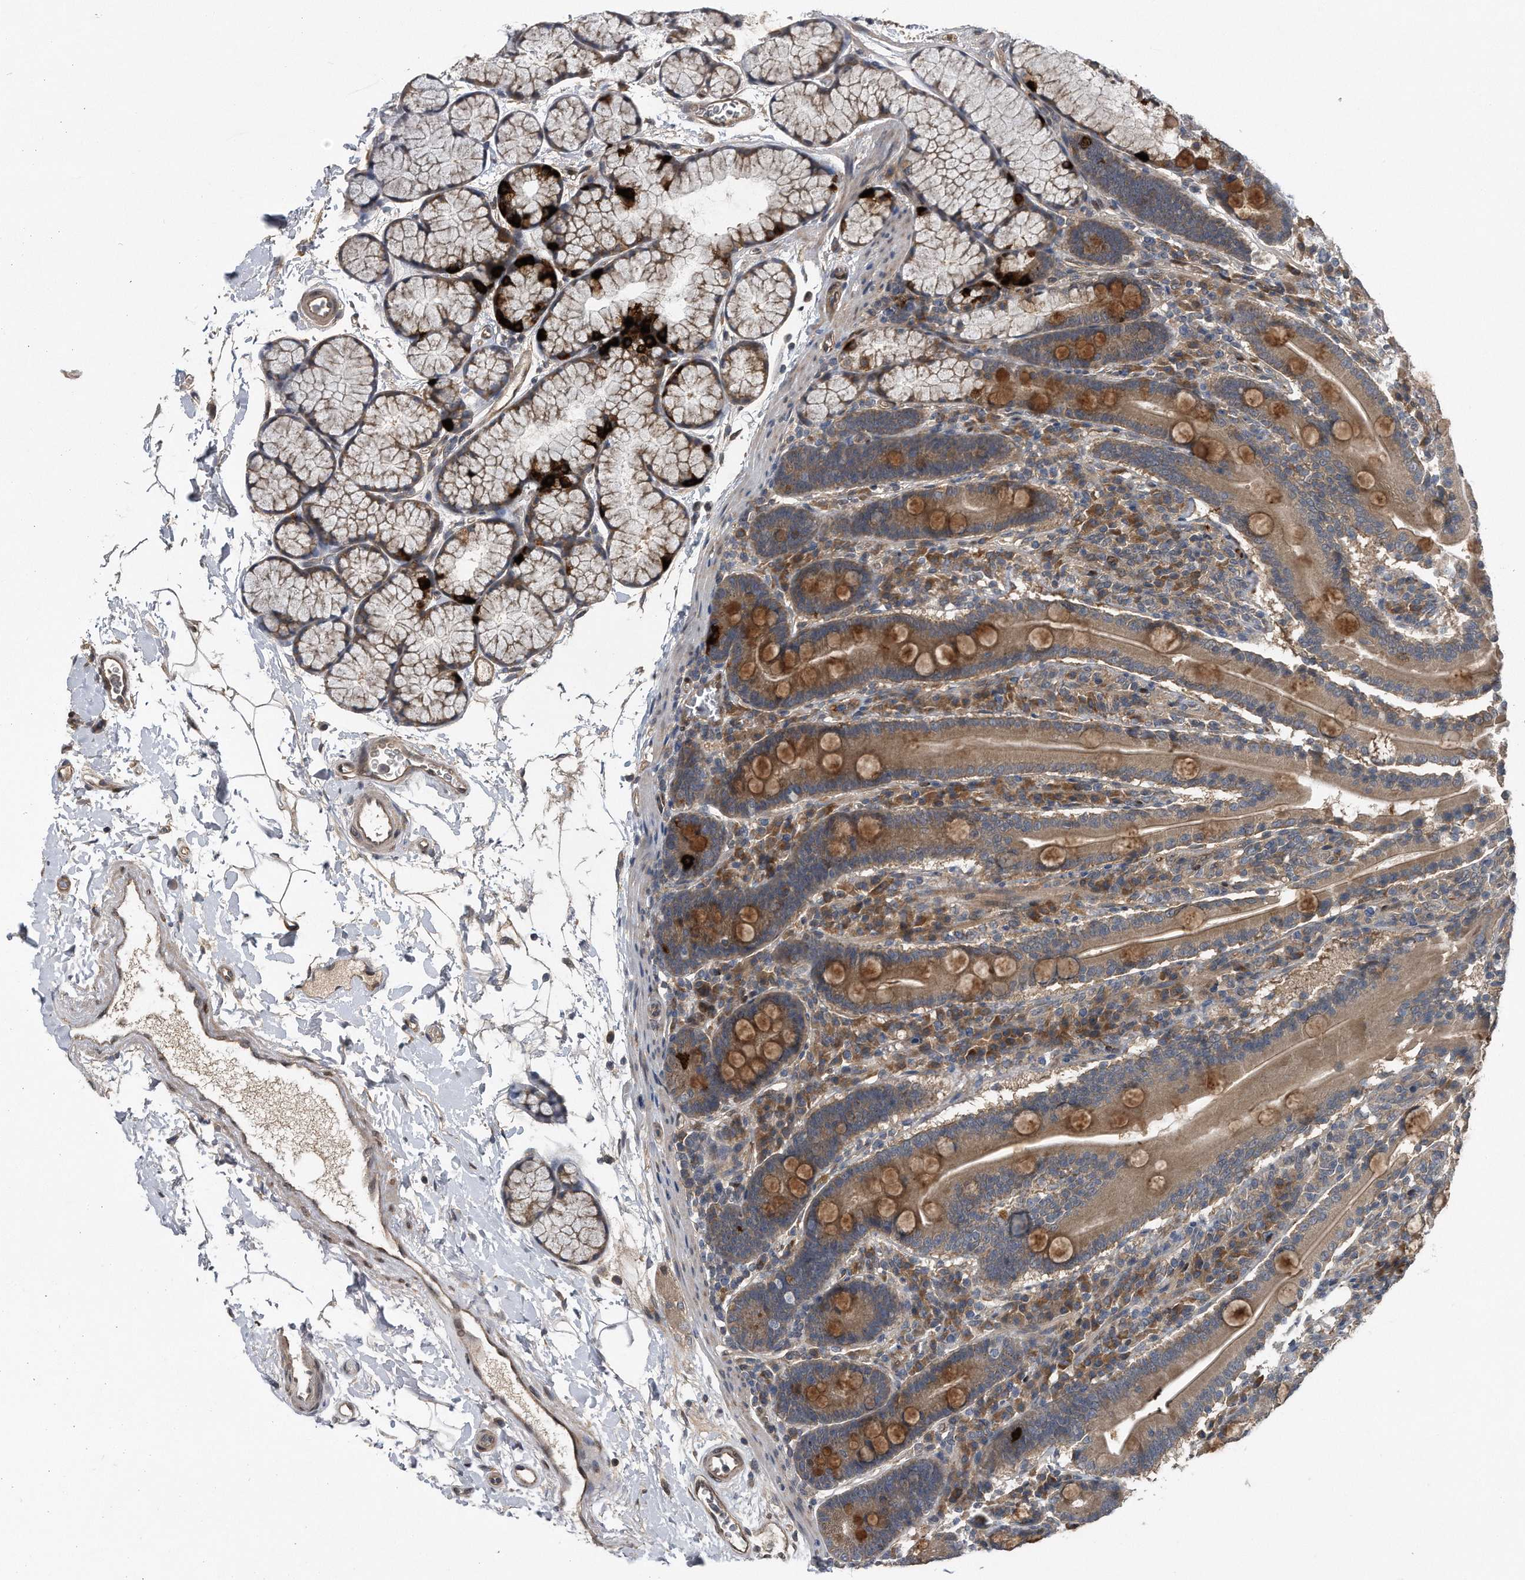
{"staining": {"intensity": "moderate", "quantity": ">75%", "location": "cytoplasmic/membranous"}, "tissue": "duodenum", "cell_type": "Glandular cells", "image_type": "normal", "snomed": [{"axis": "morphology", "description": "Normal tissue, NOS"}, {"axis": "topography", "description": "Duodenum"}], "caption": "High-magnification brightfield microscopy of unremarkable duodenum stained with DAB (3,3'-diaminobenzidine) (brown) and counterstained with hematoxylin (blue). glandular cells exhibit moderate cytoplasmic/membranous expression is seen in about>75% of cells. (DAB IHC with brightfield microscopy, high magnification).", "gene": "ZNF79", "patient": {"sex": "male", "age": 35}}